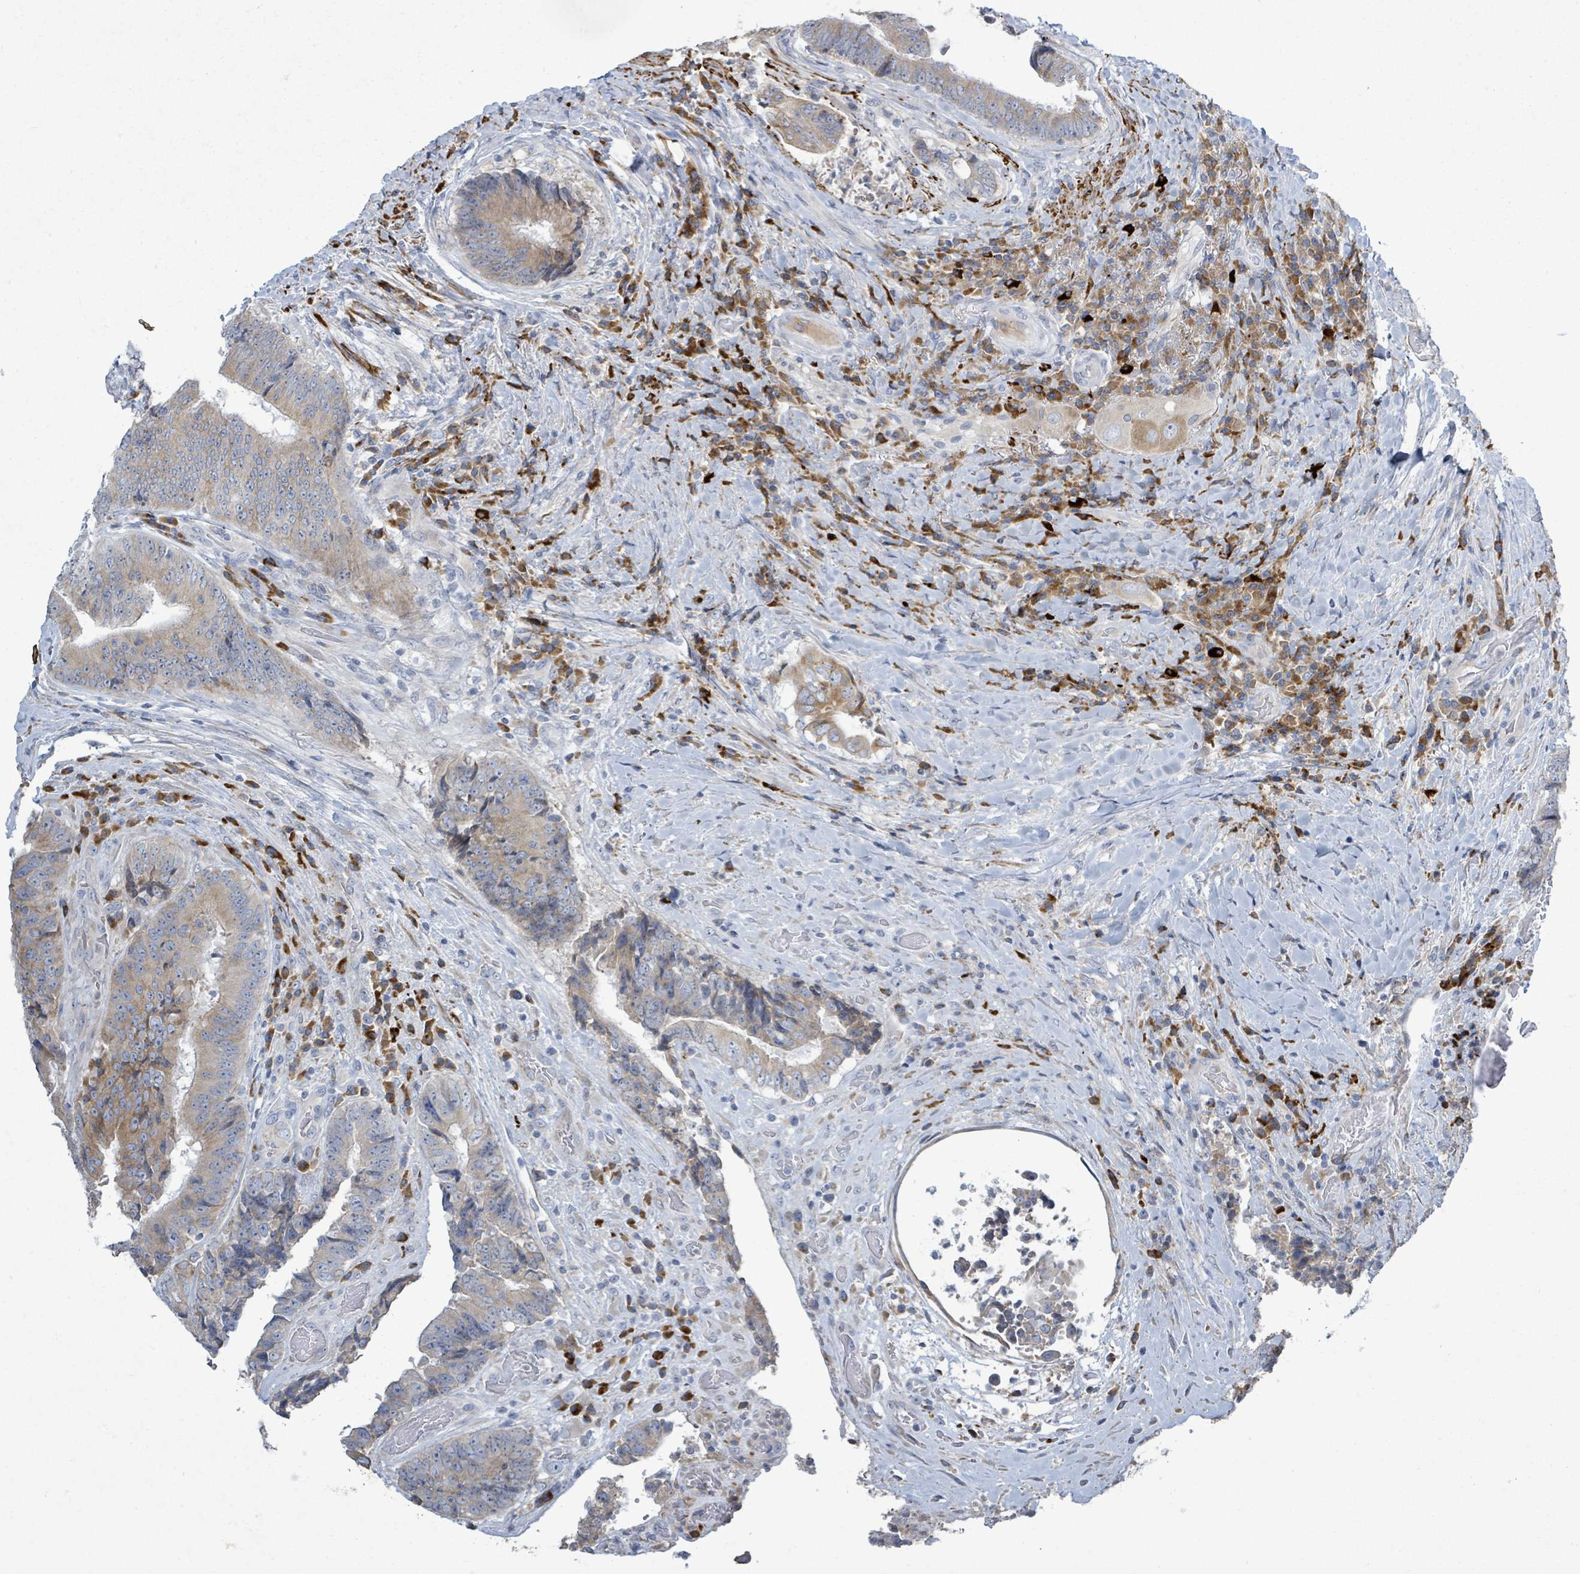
{"staining": {"intensity": "moderate", "quantity": "25%-75%", "location": "cytoplasmic/membranous"}, "tissue": "colorectal cancer", "cell_type": "Tumor cells", "image_type": "cancer", "snomed": [{"axis": "morphology", "description": "Adenocarcinoma, NOS"}, {"axis": "topography", "description": "Rectum"}], "caption": "Immunohistochemical staining of human adenocarcinoma (colorectal) displays medium levels of moderate cytoplasmic/membranous protein staining in about 25%-75% of tumor cells.", "gene": "SIRPB1", "patient": {"sex": "male", "age": 72}}